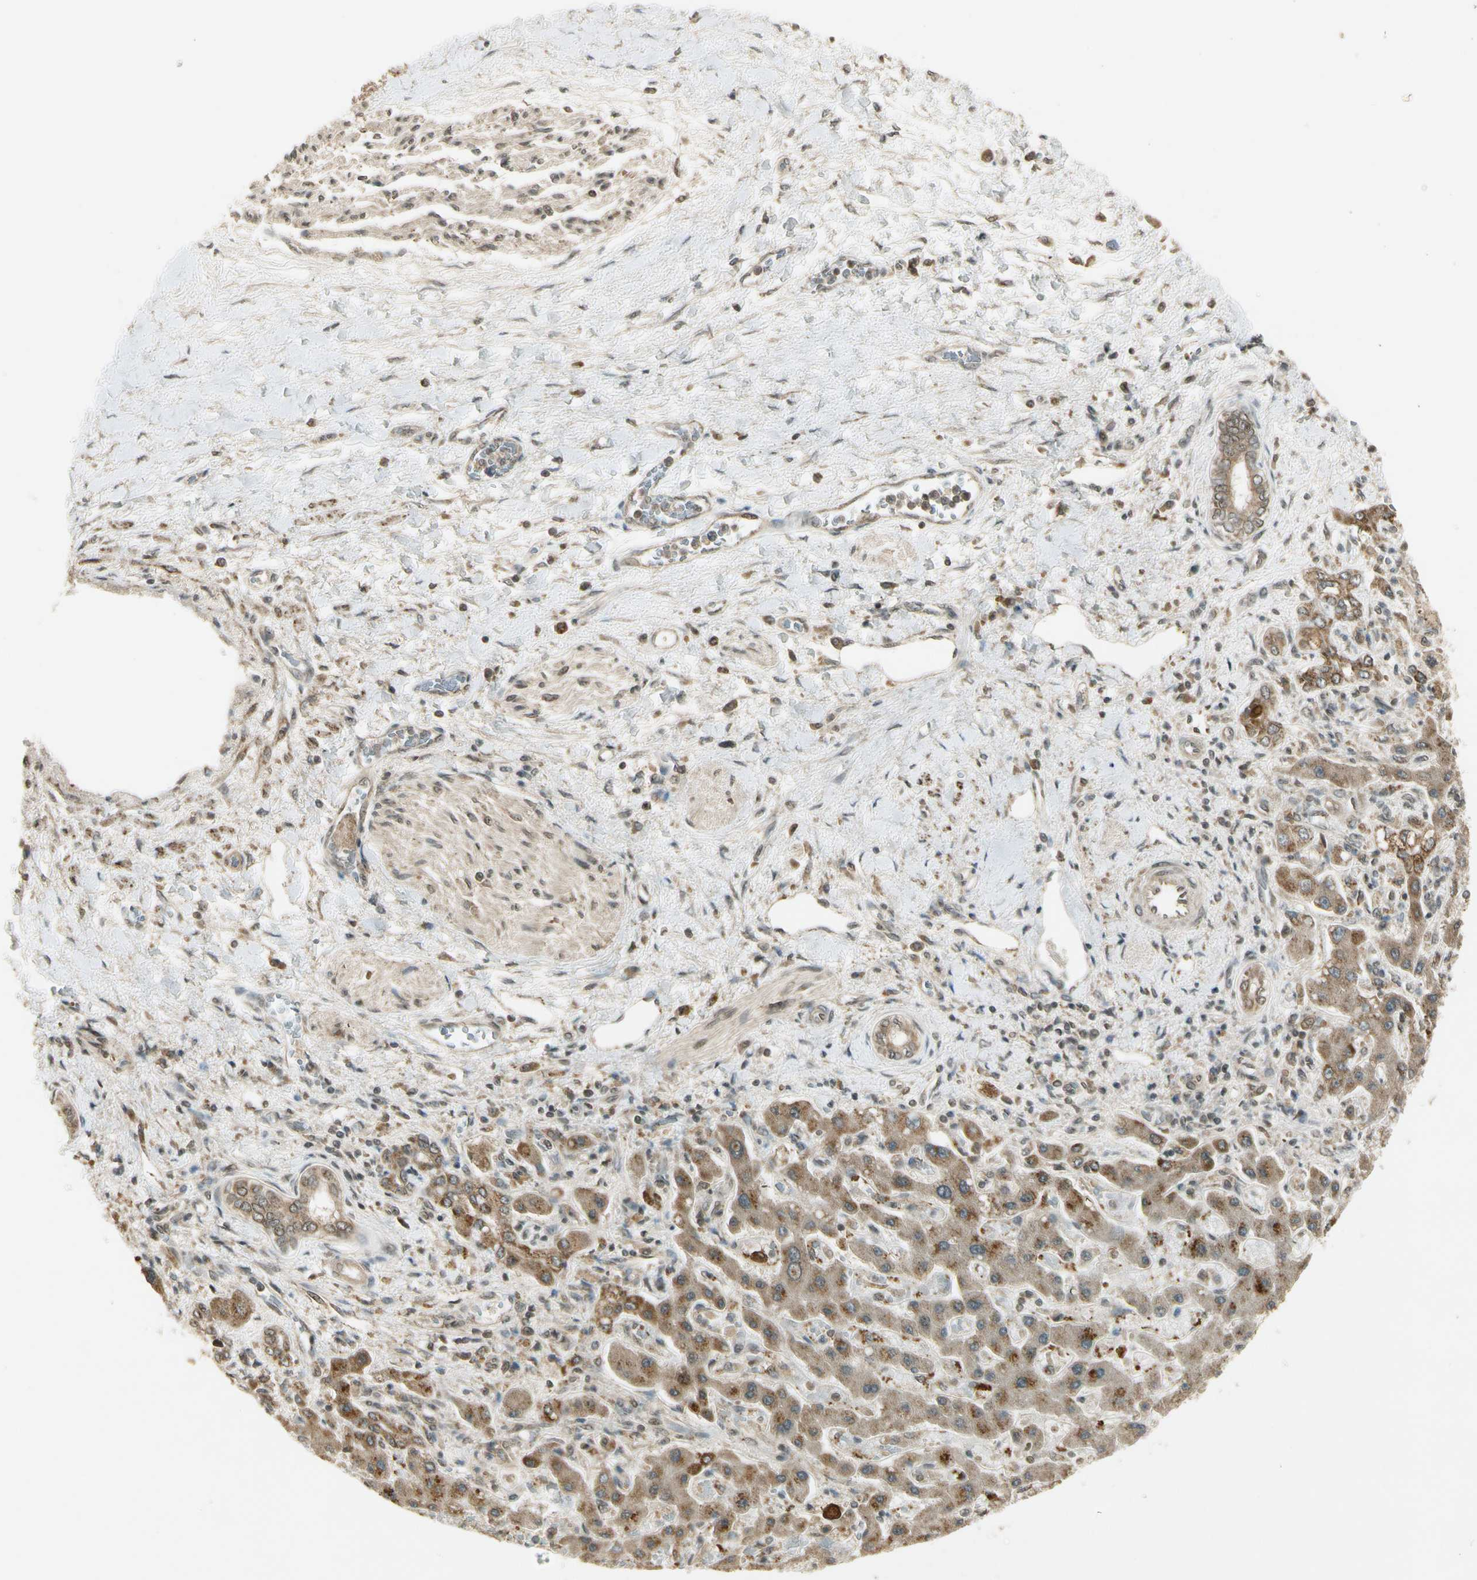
{"staining": {"intensity": "weak", "quantity": ">75%", "location": "cytoplasmic/membranous"}, "tissue": "liver cancer", "cell_type": "Tumor cells", "image_type": "cancer", "snomed": [{"axis": "morphology", "description": "Cholangiocarcinoma"}, {"axis": "topography", "description": "Liver"}], "caption": "Immunohistochemistry (IHC) (DAB) staining of liver cancer (cholangiocarcinoma) displays weak cytoplasmic/membranous protein staining in about >75% of tumor cells.", "gene": "ZNF135", "patient": {"sex": "male", "age": 50}}